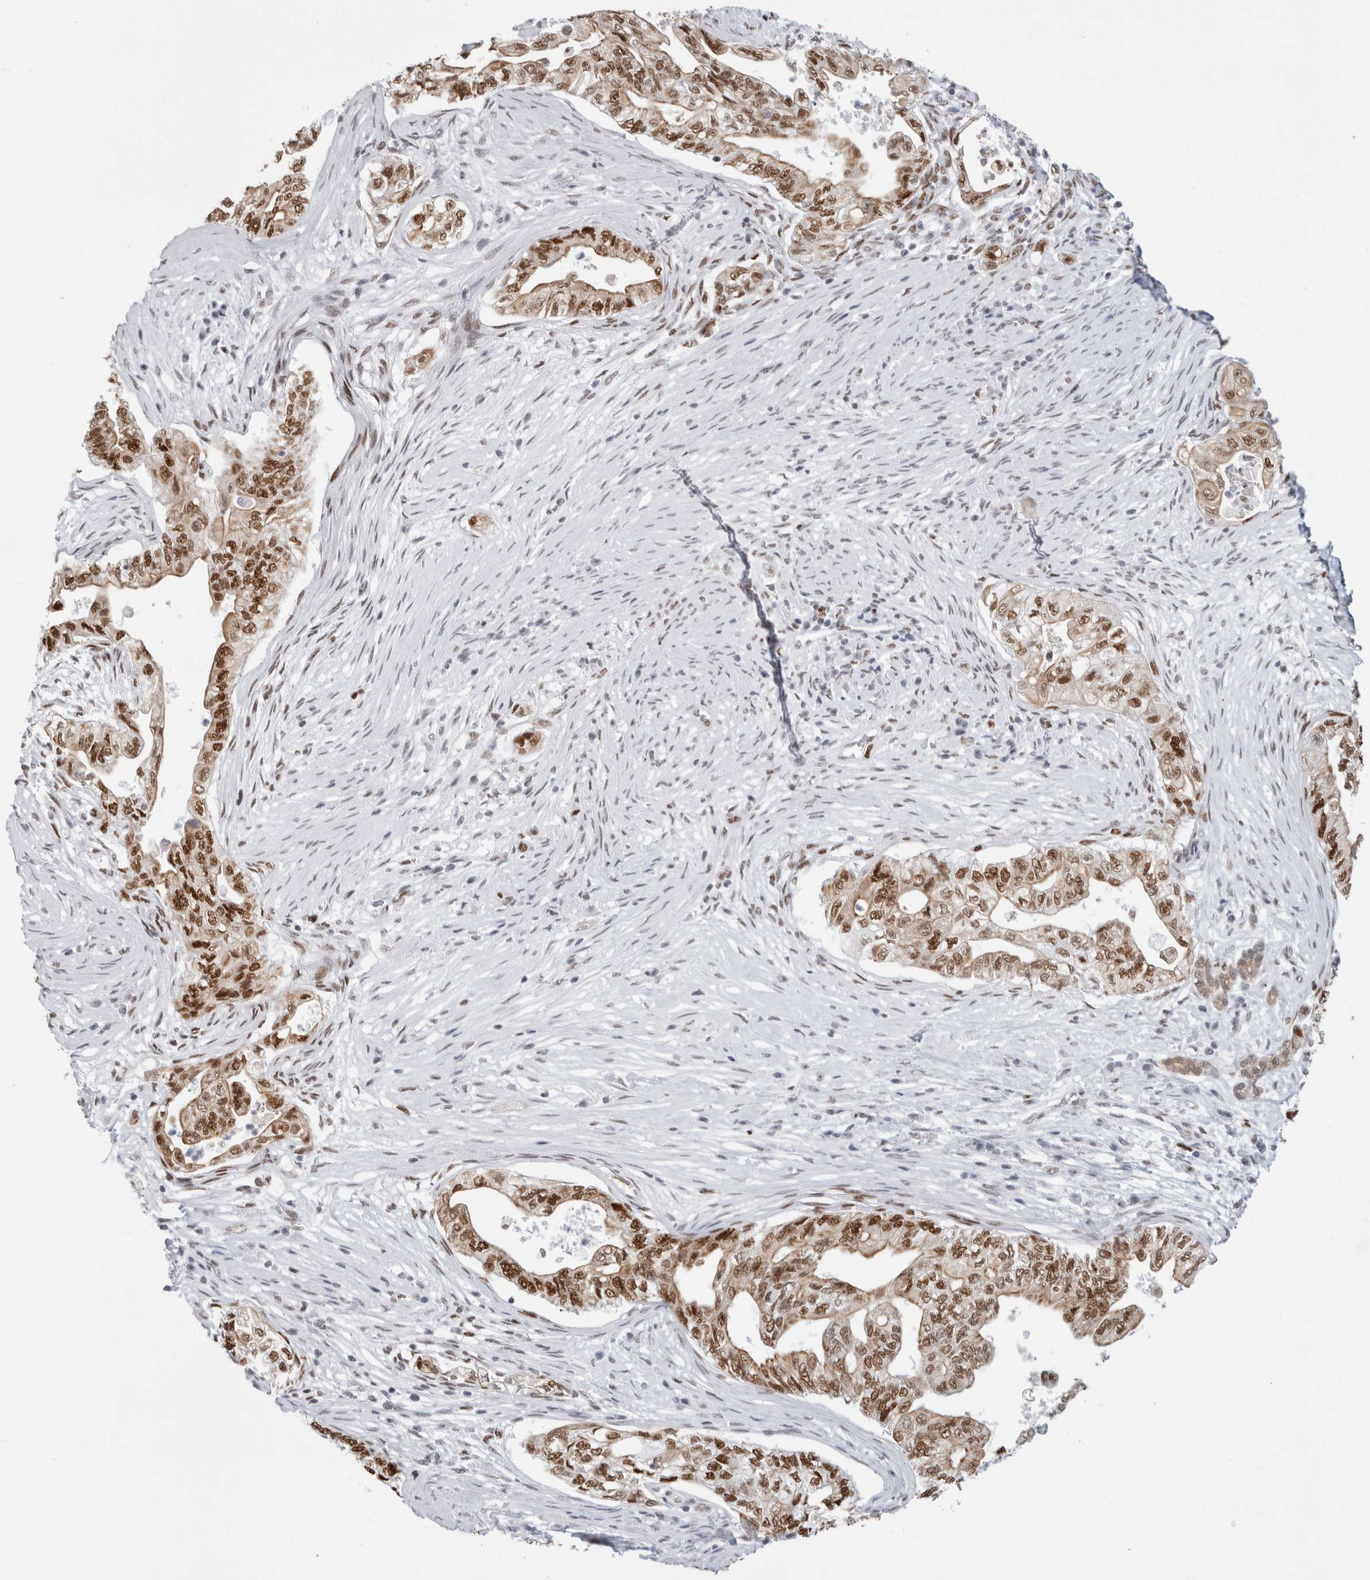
{"staining": {"intensity": "strong", "quantity": ">75%", "location": "nuclear"}, "tissue": "pancreatic cancer", "cell_type": "Tumor cells", "image_type": "cancer", "snomed": [{"axis": "morphology", "description": "Adenocarcinoma, NOS"}, {"axis": "topography", "description": "Pancreas"}], "caption": "About >75% of tumor cells in pancreatic cancer (adenocarcinoma) demonstrate strong nuclear protein expression as visualized by brown immunohistochemical staining.", "gene": "SMARCC1", "patient": {"sex": "male", "age": 72}}